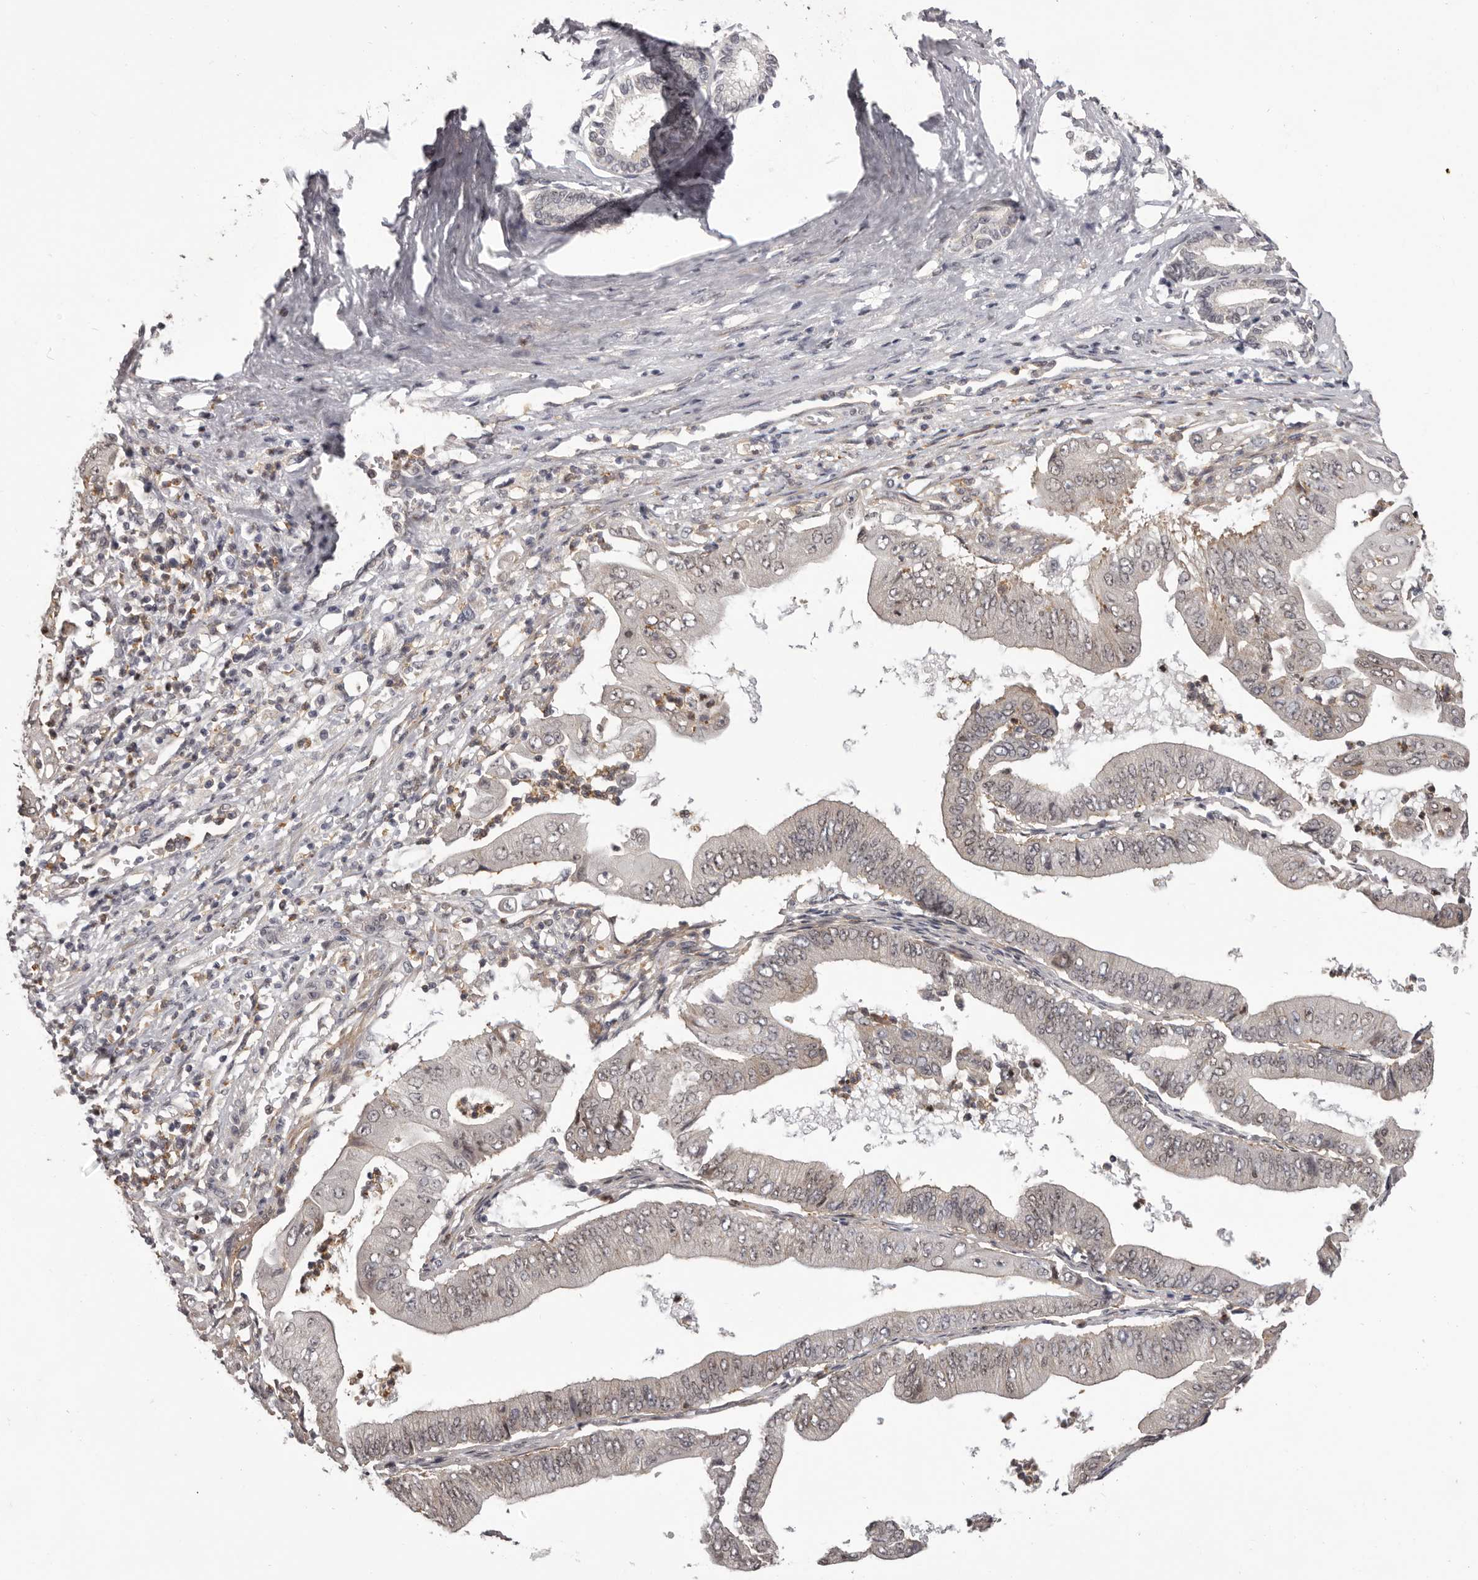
{"staining": {"intensity": "negative", "quantity": "none", "location": "none"}, "tissue": "pancreatic cancer", "cell_type": "Tumor cells", "image_type": "cancer", "snomed": [{"axis": "morphology", "description": "Adenocarcinoma, NOS"}, {"axis": "topography", "description": "Pancreas"}], "caption": "DAB immunohistochemical staining of human pancreatic adenocarcinoma exhibits no significant staining in tumor cells. (Stains: DAB (3,3'-diaminobenzidine) immunohistochemistry (IHC) with hematoxylin counter stain, Microscopy: brightfield microscopy at high magnification).", "gene": "RNF2", "patient": {"sex": "female", "age": 77}}